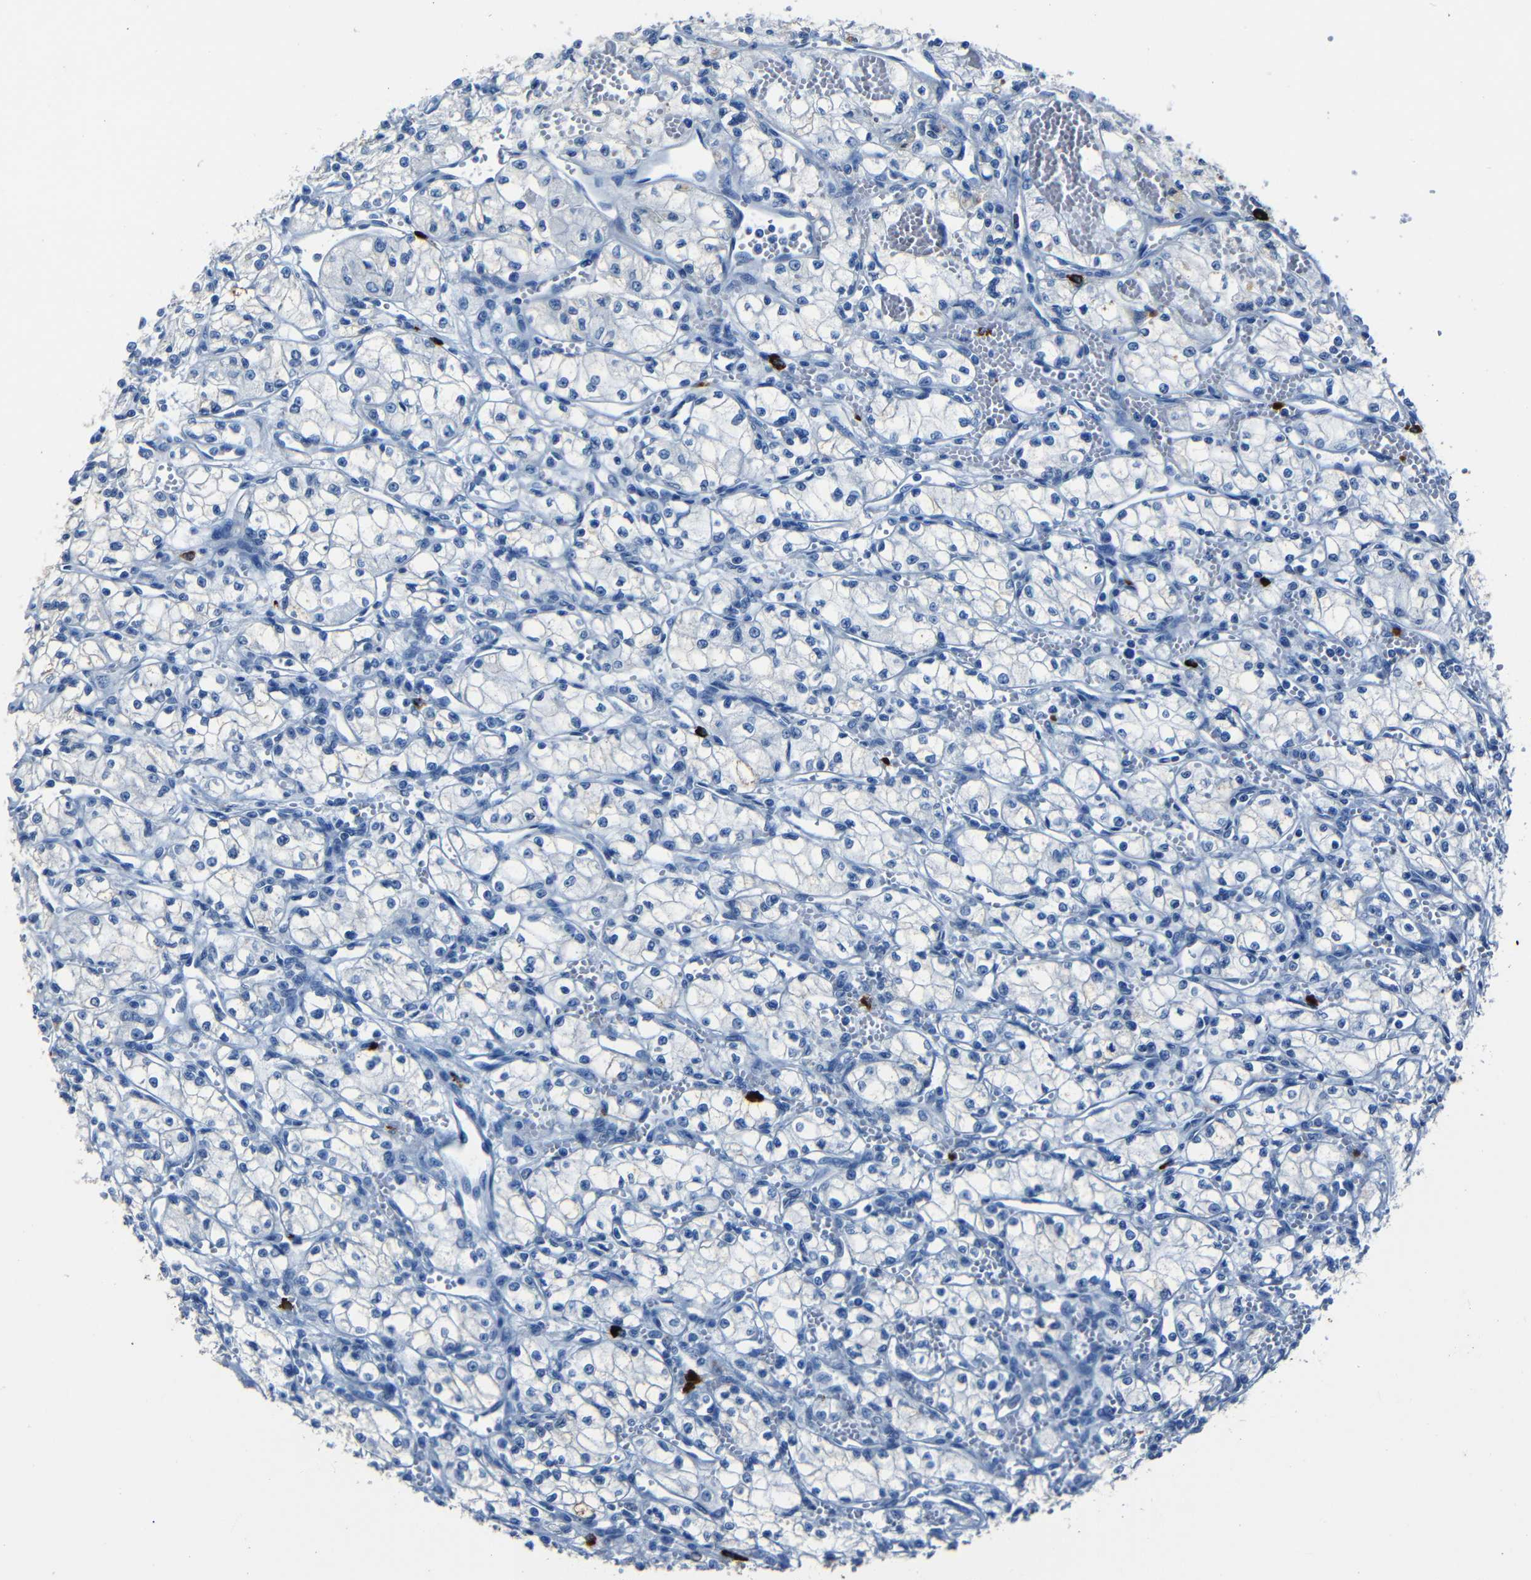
{"staining": {"intensity": "negative", "quantity": "none", "location": "none"}, "tissue": "renal cancer", "cell_type": "Tumor cells", "image_type": "cancer", "snomed": [{"axis": "morphology", "description": "Normal tissue, NOS"}, {"axis": "morphology", "description": "Adenocarcinoma, NOS"}, {"axis": "topography", "description": "Kidney"}], "caption": "Renal adenocarcinoma was stained to show a protein in brown. There is no significant positivity in tumor cells. Brightfield microscopy of immunohistochemistry stained with DAB (3,3'-diaminobenzidine) (brown) and hematoxylin (blue), captured at high magnification.", "gene": "CLDN11", "patient": {"sex": "male", "age": 59}}